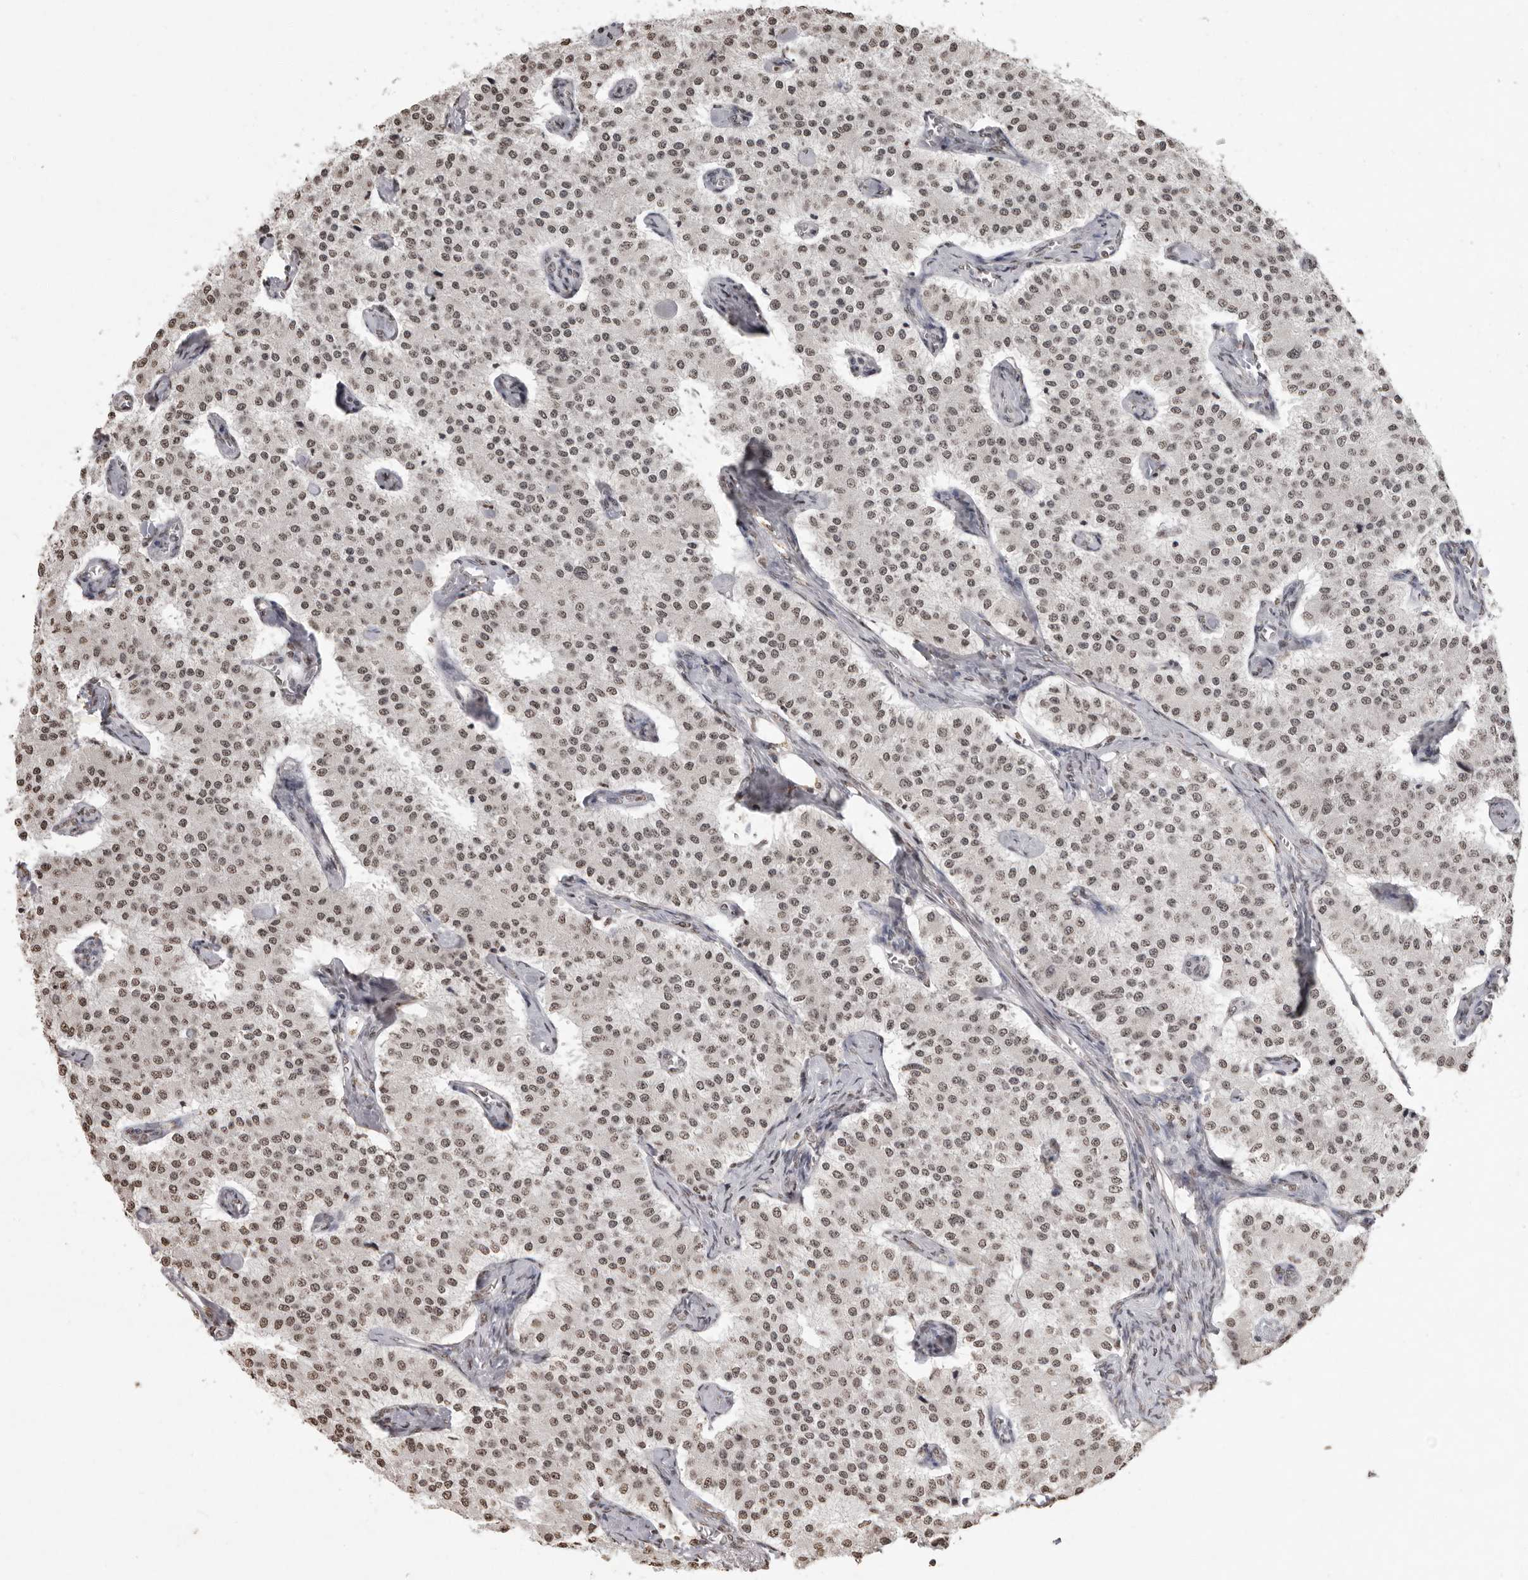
{"staining": {"intensity": "weak", "quantity": ">75%", "location": "nuclear"}, "tissue": "carcinoid", "cell_type": "Tumor cells", "image_type": "cancer", "snomed": [{"axis": "morphology", "description": "Carcinoid, malignant, NOS"}, {"axis": "topography", "description": "Colon"}], "caption": "Carcinoid tissue reveals weak nuclear expression in approximately >75% of tumor cells (Stains: DAB in brown, nuclei in blue, Microscopy: brightfield microscopy at high magnification).", "gene": "WDR45", "patient": {"sex": "female", "age": 52}}